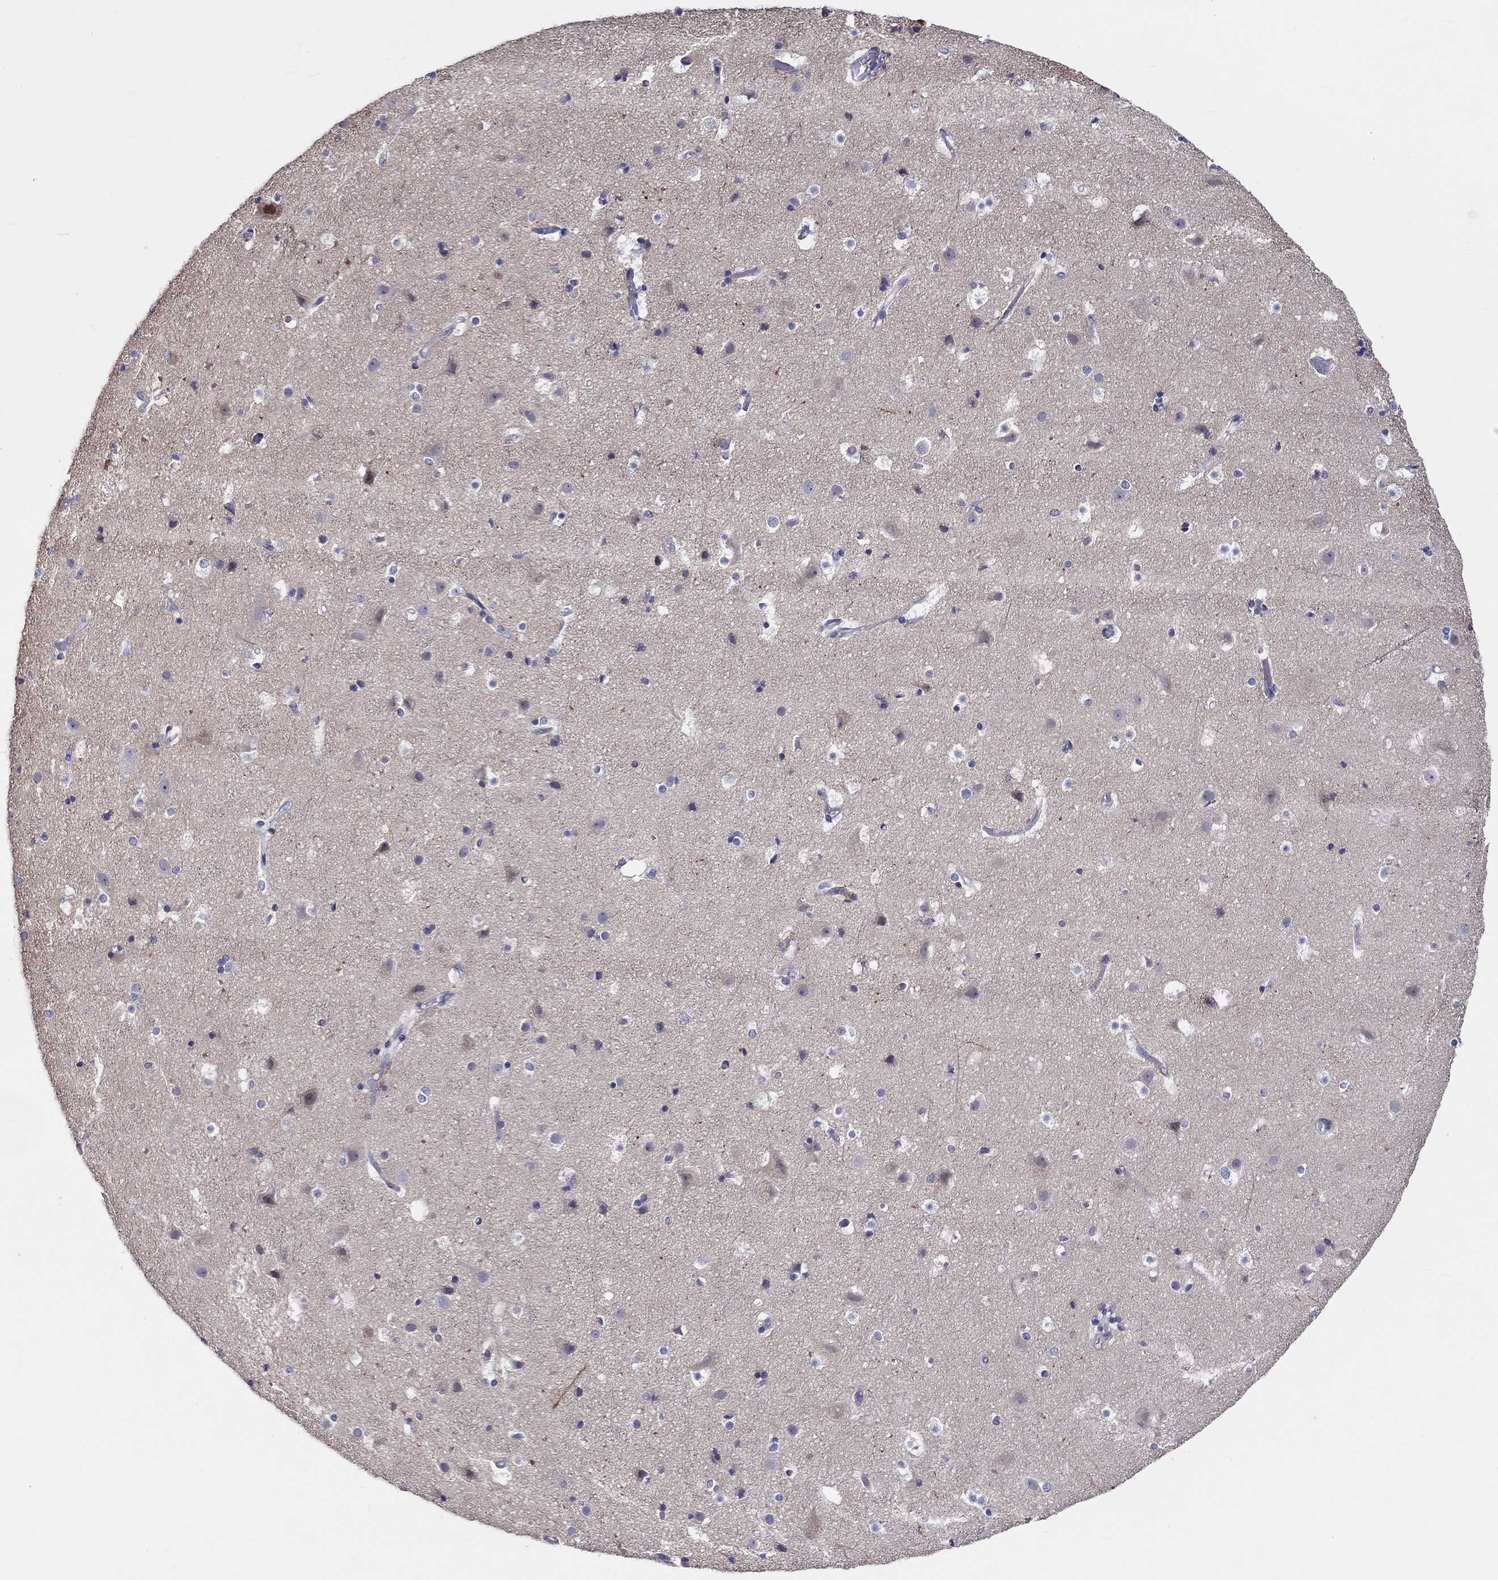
{"staining": {"intensity": "negative", "quantity": "none", "location": "none"}, "tissue": "cerebral cortex", "cell_type": "Endothelial cells", "image_type": "normal", "snomed": [{"axis": "morphology", "description": "Normal tissue, NOS"}, {"axis": "topography", "description": "Cerebral cortex"}], "caption": "IHC image of benign cerebral cortex: cerebral cortex stained with DAB shows no significant protein staining in endothelial cells. Nuclei are stained in blue.", "gene": "ABCG4", "patient": {"sex": "female", "age": 52}}